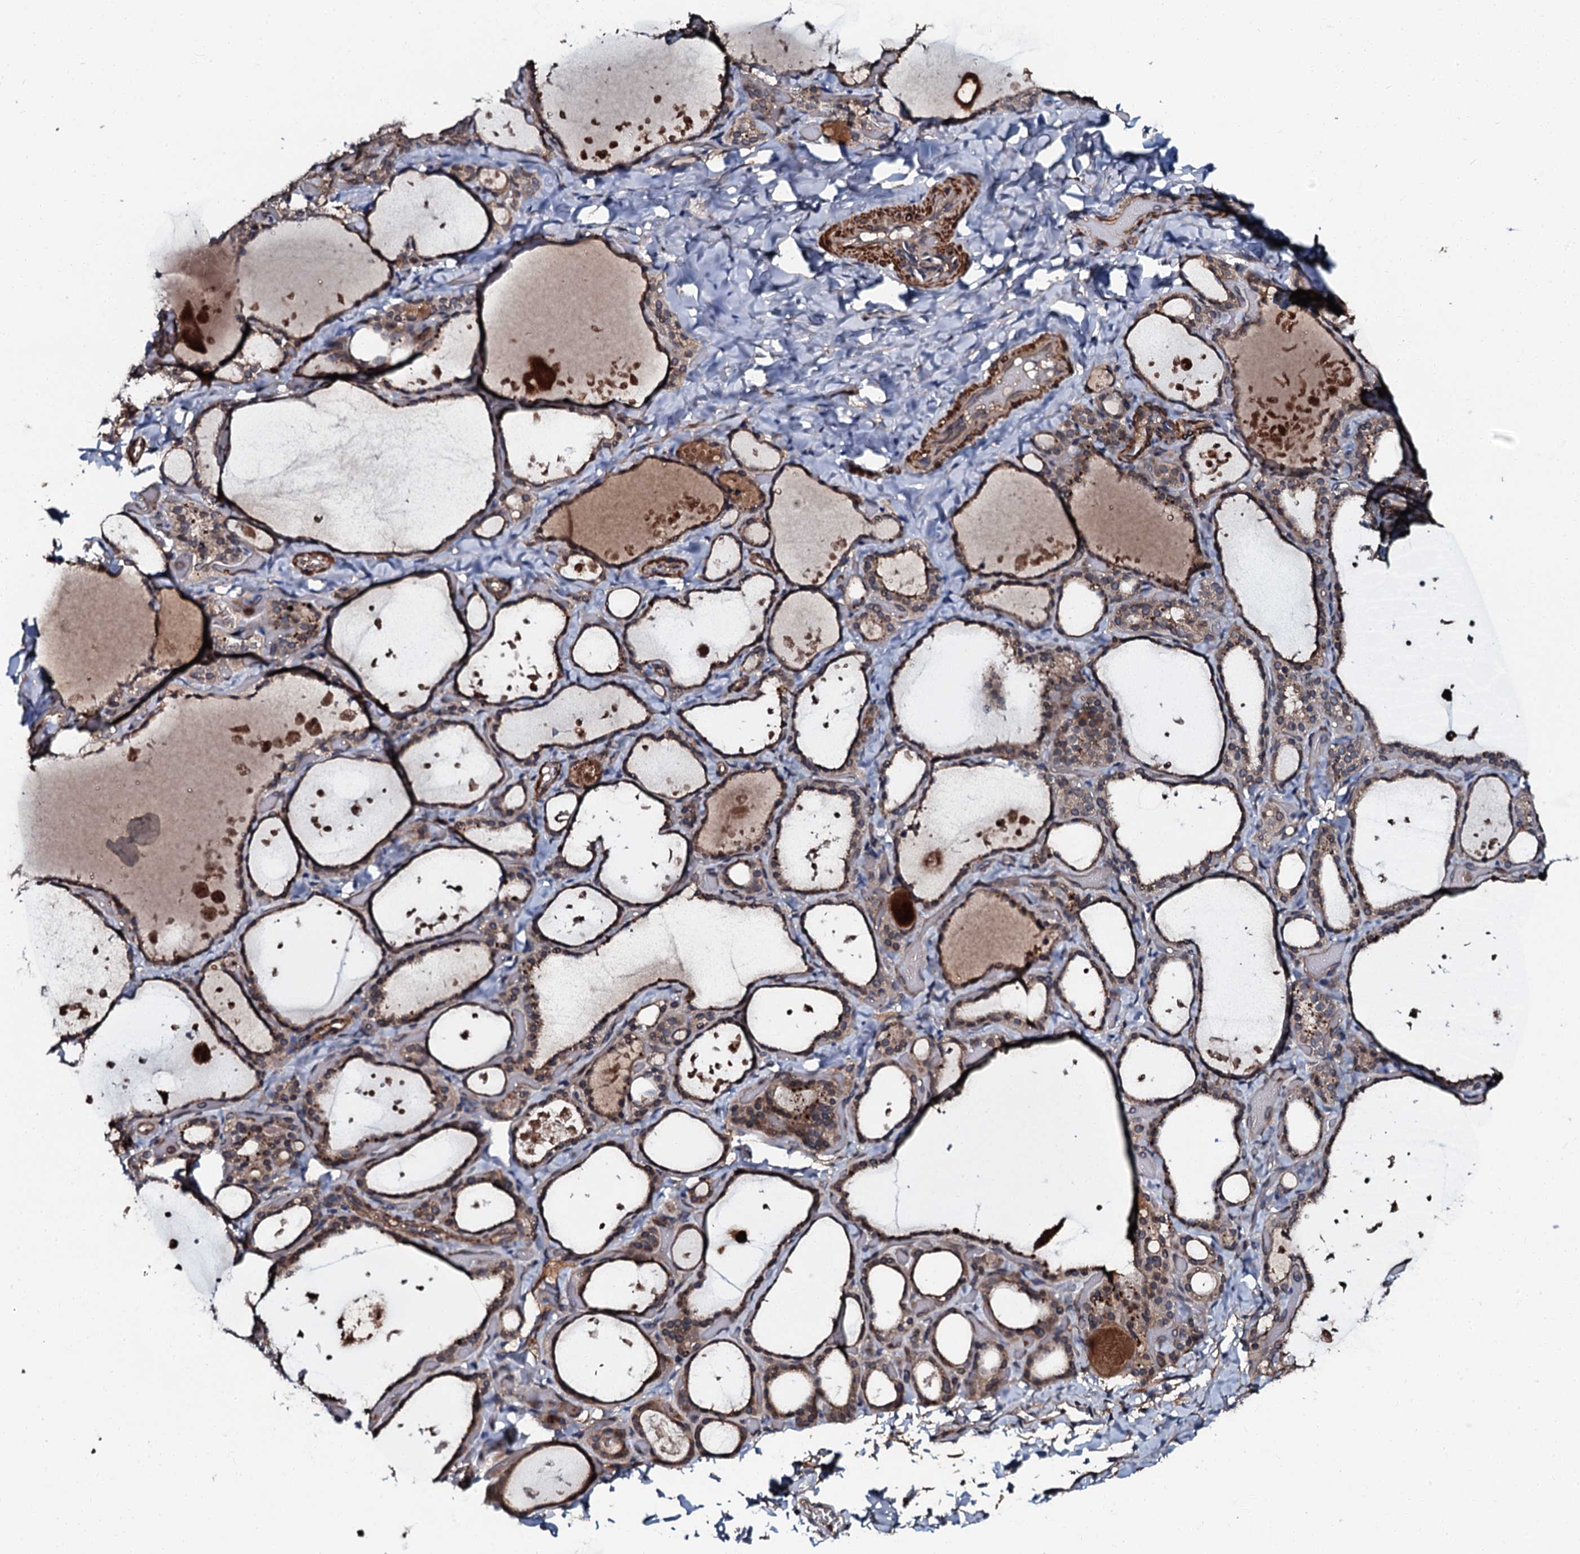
{"staining": {"intensity": "moderate", "quantity": "25%-75%", "location": "cytoplasmic/membranous"}, "tissue": "thyroid gland", "cell_type": "Glandular cells", "image_type": "normal", "snomed": [{"axis": "morphology", "description": "Normal tissue, NOS"}, {"axis": "topography", "description": "Thyroid gland"}], "caption": "Protein expression analysis of unremarkable thyroid gland reveals moderate cytoplasmic/membranous positivity in approximately 25%-75% of glandular cells.", "gene": "N4BP1", "patient": {"sex": "female", "age": 44}}